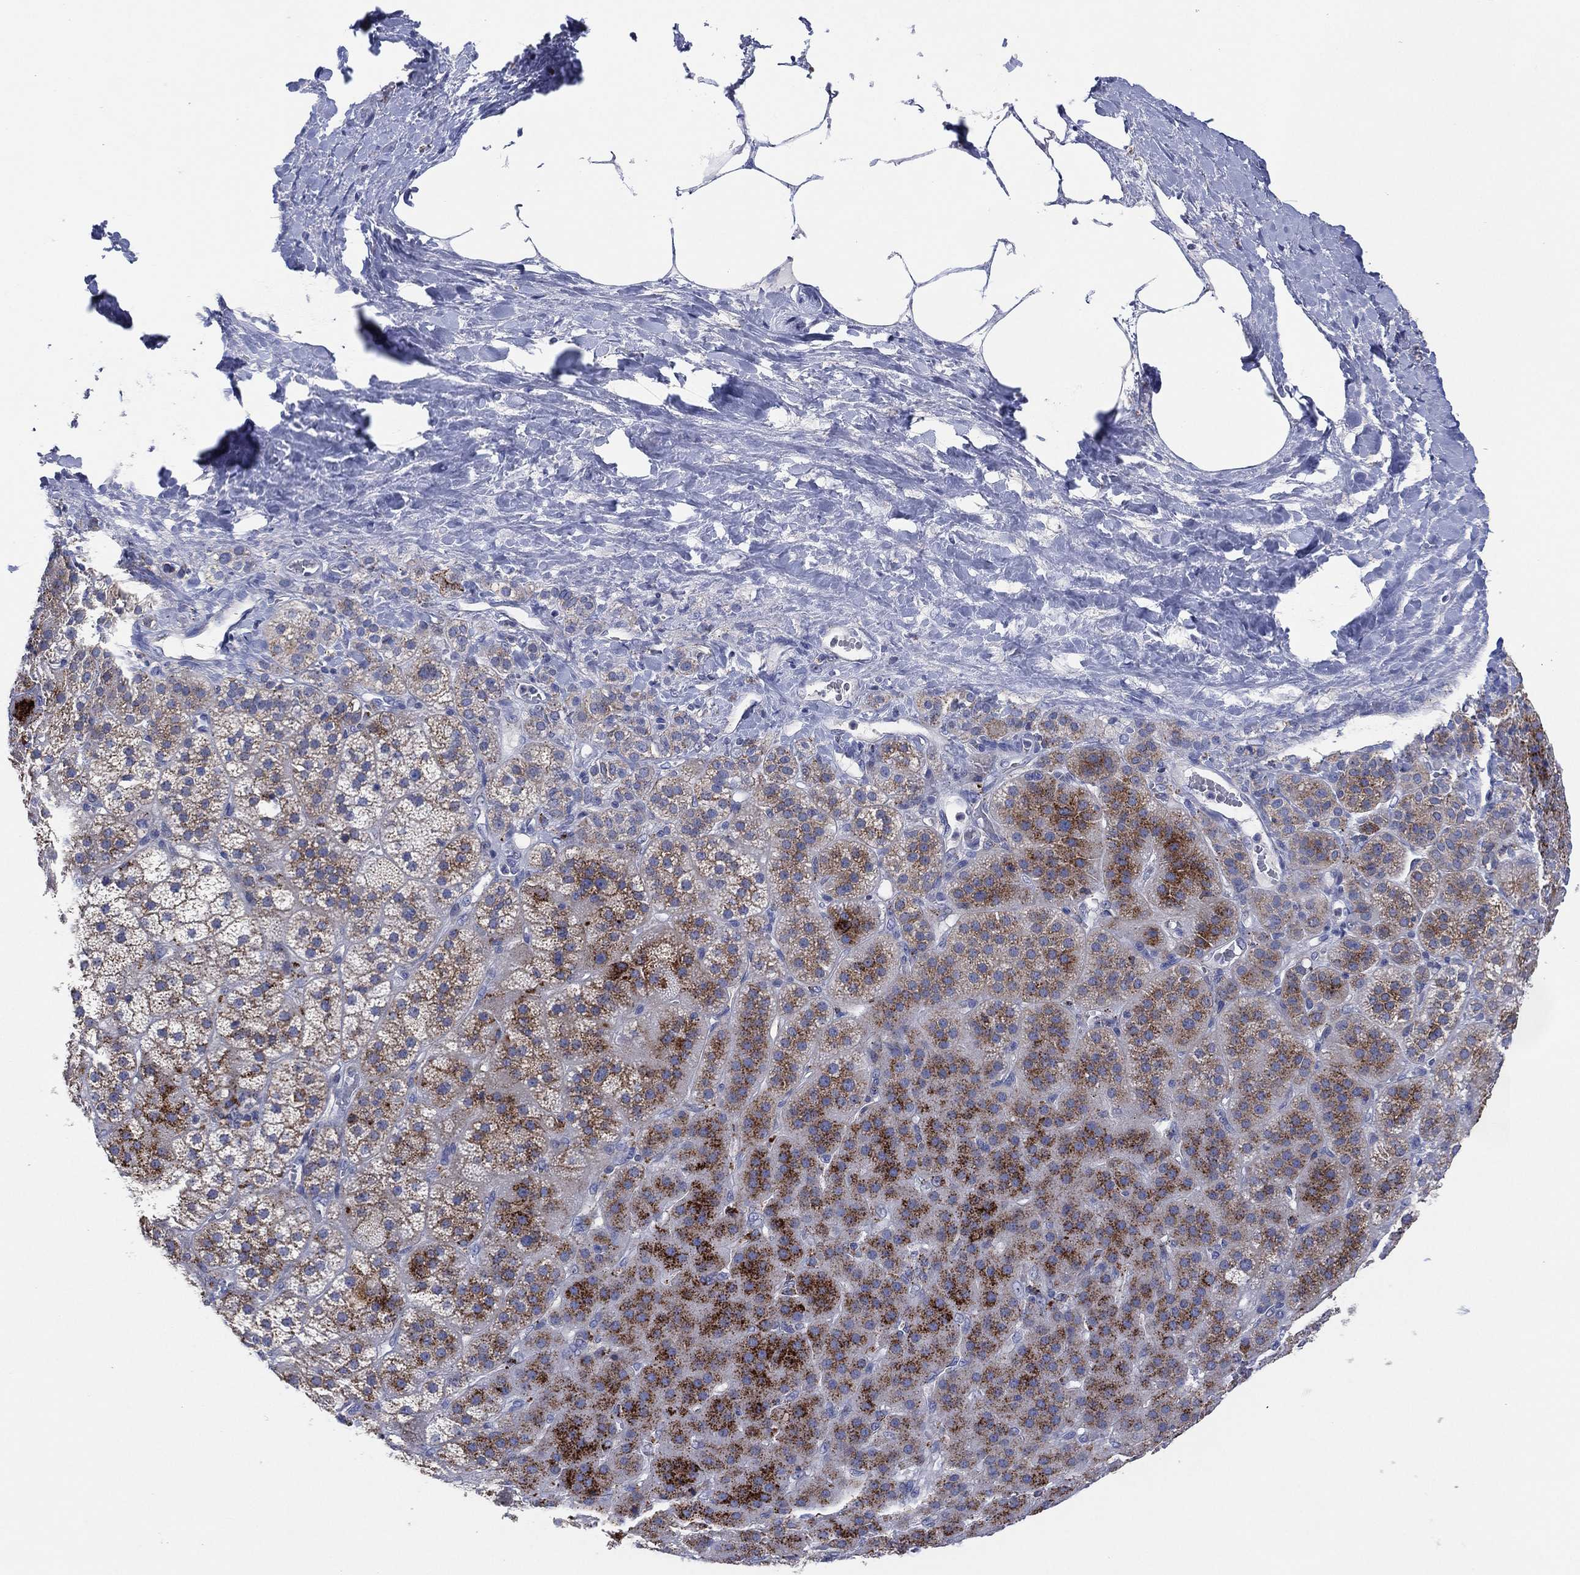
{"staining": {"intensity": "strong", "quantity": "<25%", "location": "cytoplasmic/membranous"}, "tissue": "adrenal gland", "cell_type": "Glandular cells", "image_type": "normal", "snomed": [{"axis": "morphology", "description": "Normal tissue, NOS"}, {"axis": "topography", "description": "Adrenal gland"}], "caption": "Immunohistochemical staining of unremarkable human adrenal gland reveals <25% levels of strong cytoplasmic/membranous protein positivity in approximately <25% of glandular cells.", "gene": "GALNS", "patient": {"sex": "male", "age": 57}}